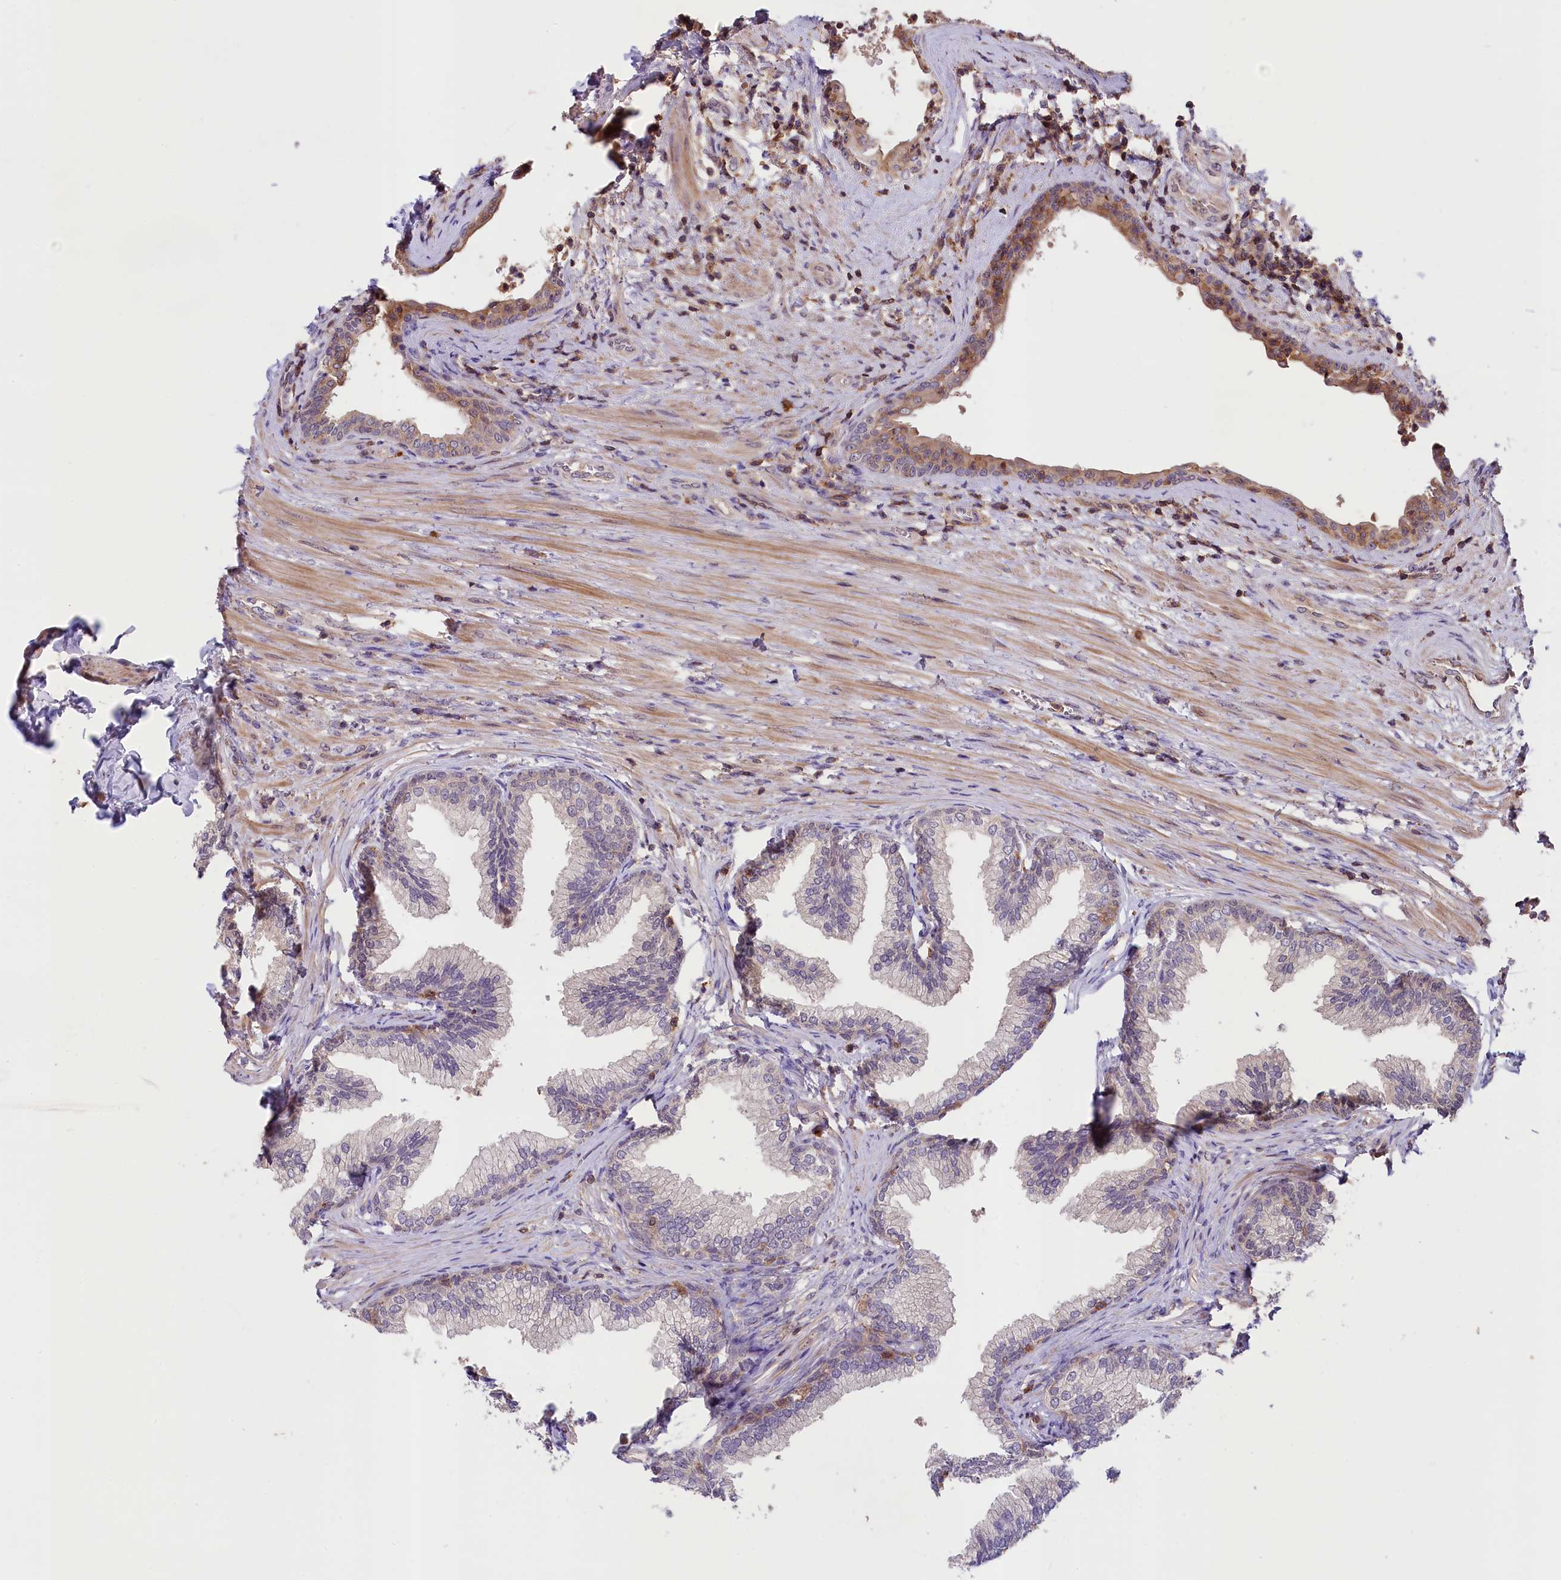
{"staining": {"intensity": "weak", "quantity": "<25%", "location": "cytoplasmic/membranous"}, "tissue": "prostate", "cell_type": "Glandular cells", "image_type": "normal", "snomed": [{"axis": "morphology", "description": "Normal tissue, NOS"}, {"axis": "topography", "description": "Prostate"}], "caption": "Glandular cells show no significant staining in unremarkable prostate. (DAB (3,3'-diaminobenzidine) immunohistochemistry visualized using brightfield microscopy, high magnification).", "gene": "SKIDA1", "patient": {"sex": "male", "age": 76}}